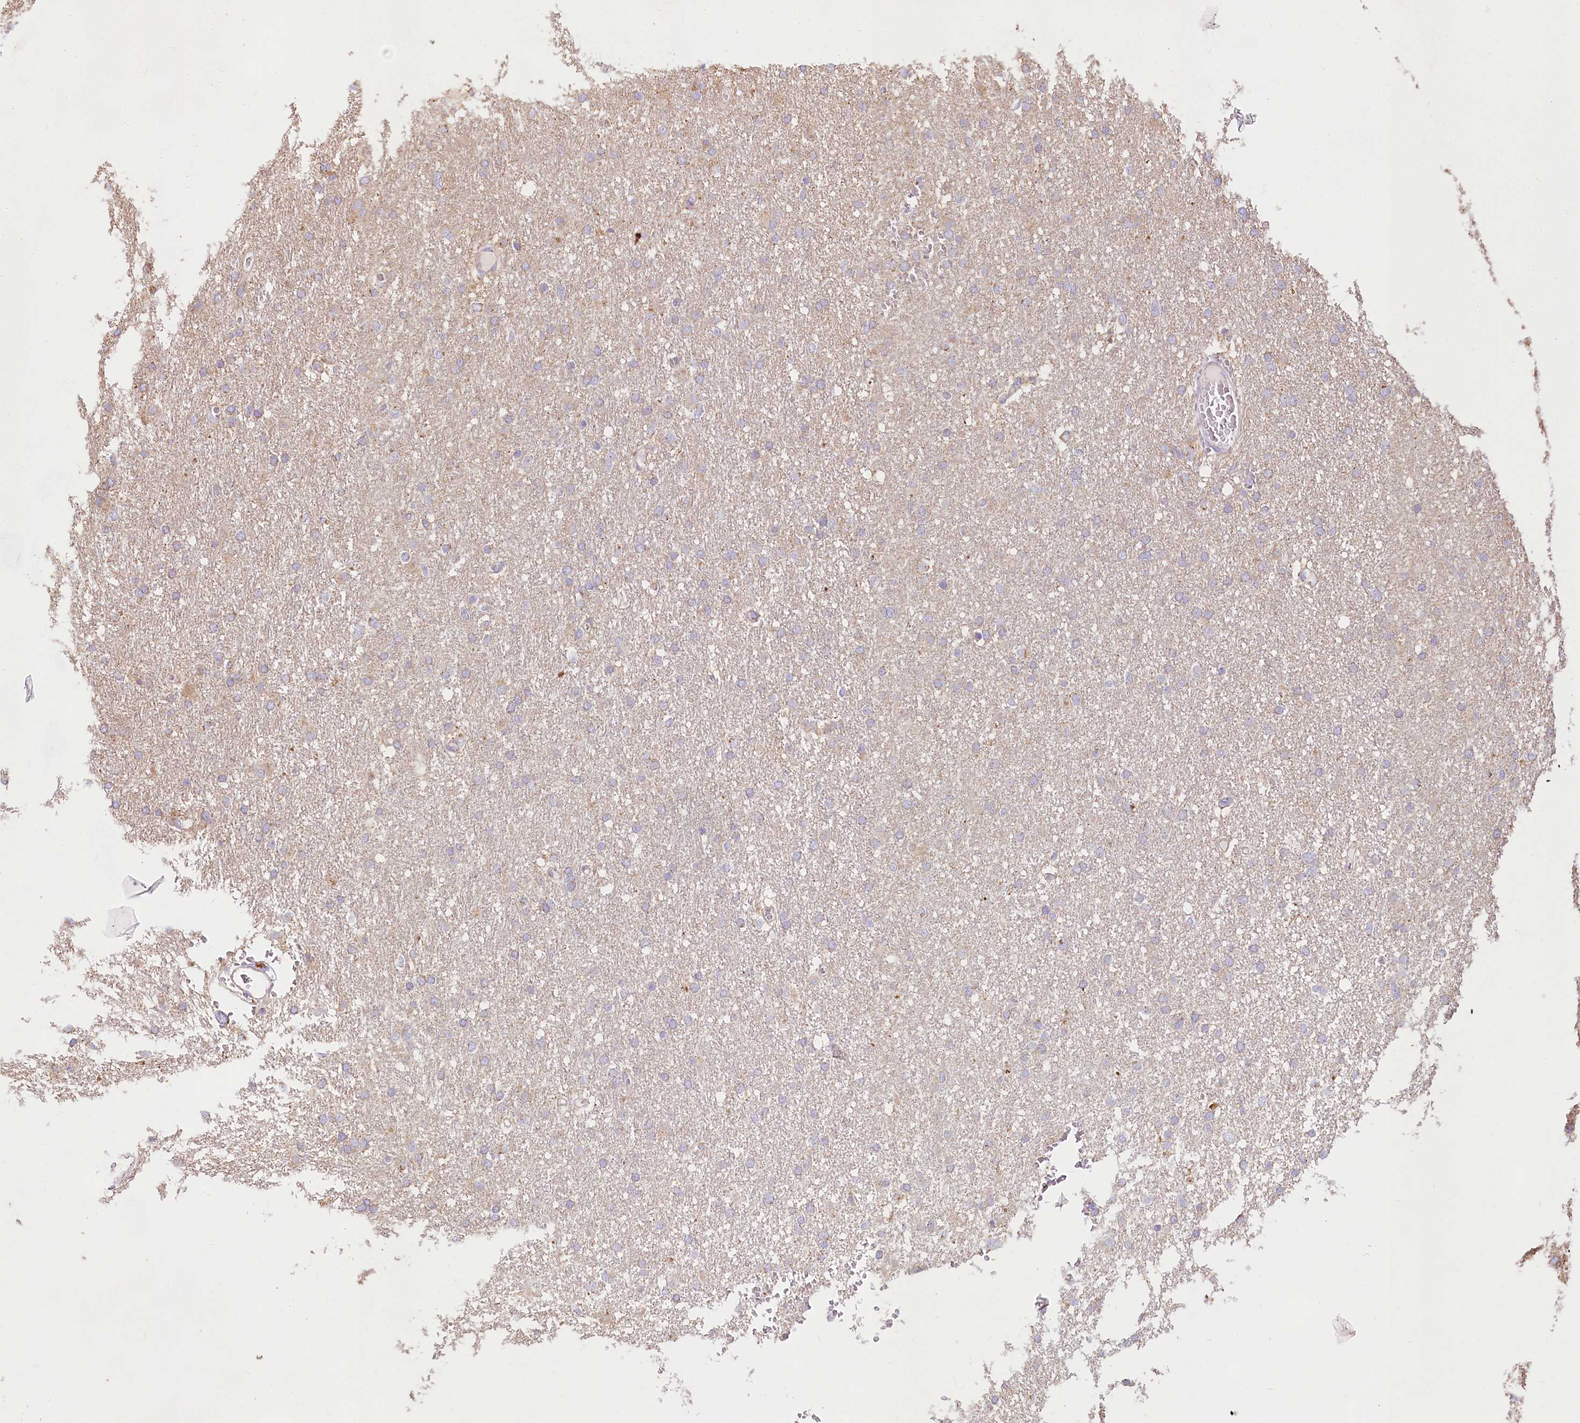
{"staining": {"intensity": "negative", "quantity": "none", "location": "none"}, "tissue": "glioma", "cell_type": "Tumor cells", "image_type": "cancer", "snomed": [{"axis": "morphology", "description": "Glioma, malignant, High grade"}, {"axis": "topography", "description": "Cerebral cortex"}], "caption": "Immunohistochemistry photomicrograph of malignant glioma (high-grade) stained for a protein (brown), which demonstrates no staining in tumor cells.", "gene": "TASOR2", "patient": {"sex": "female", "age": 36}}